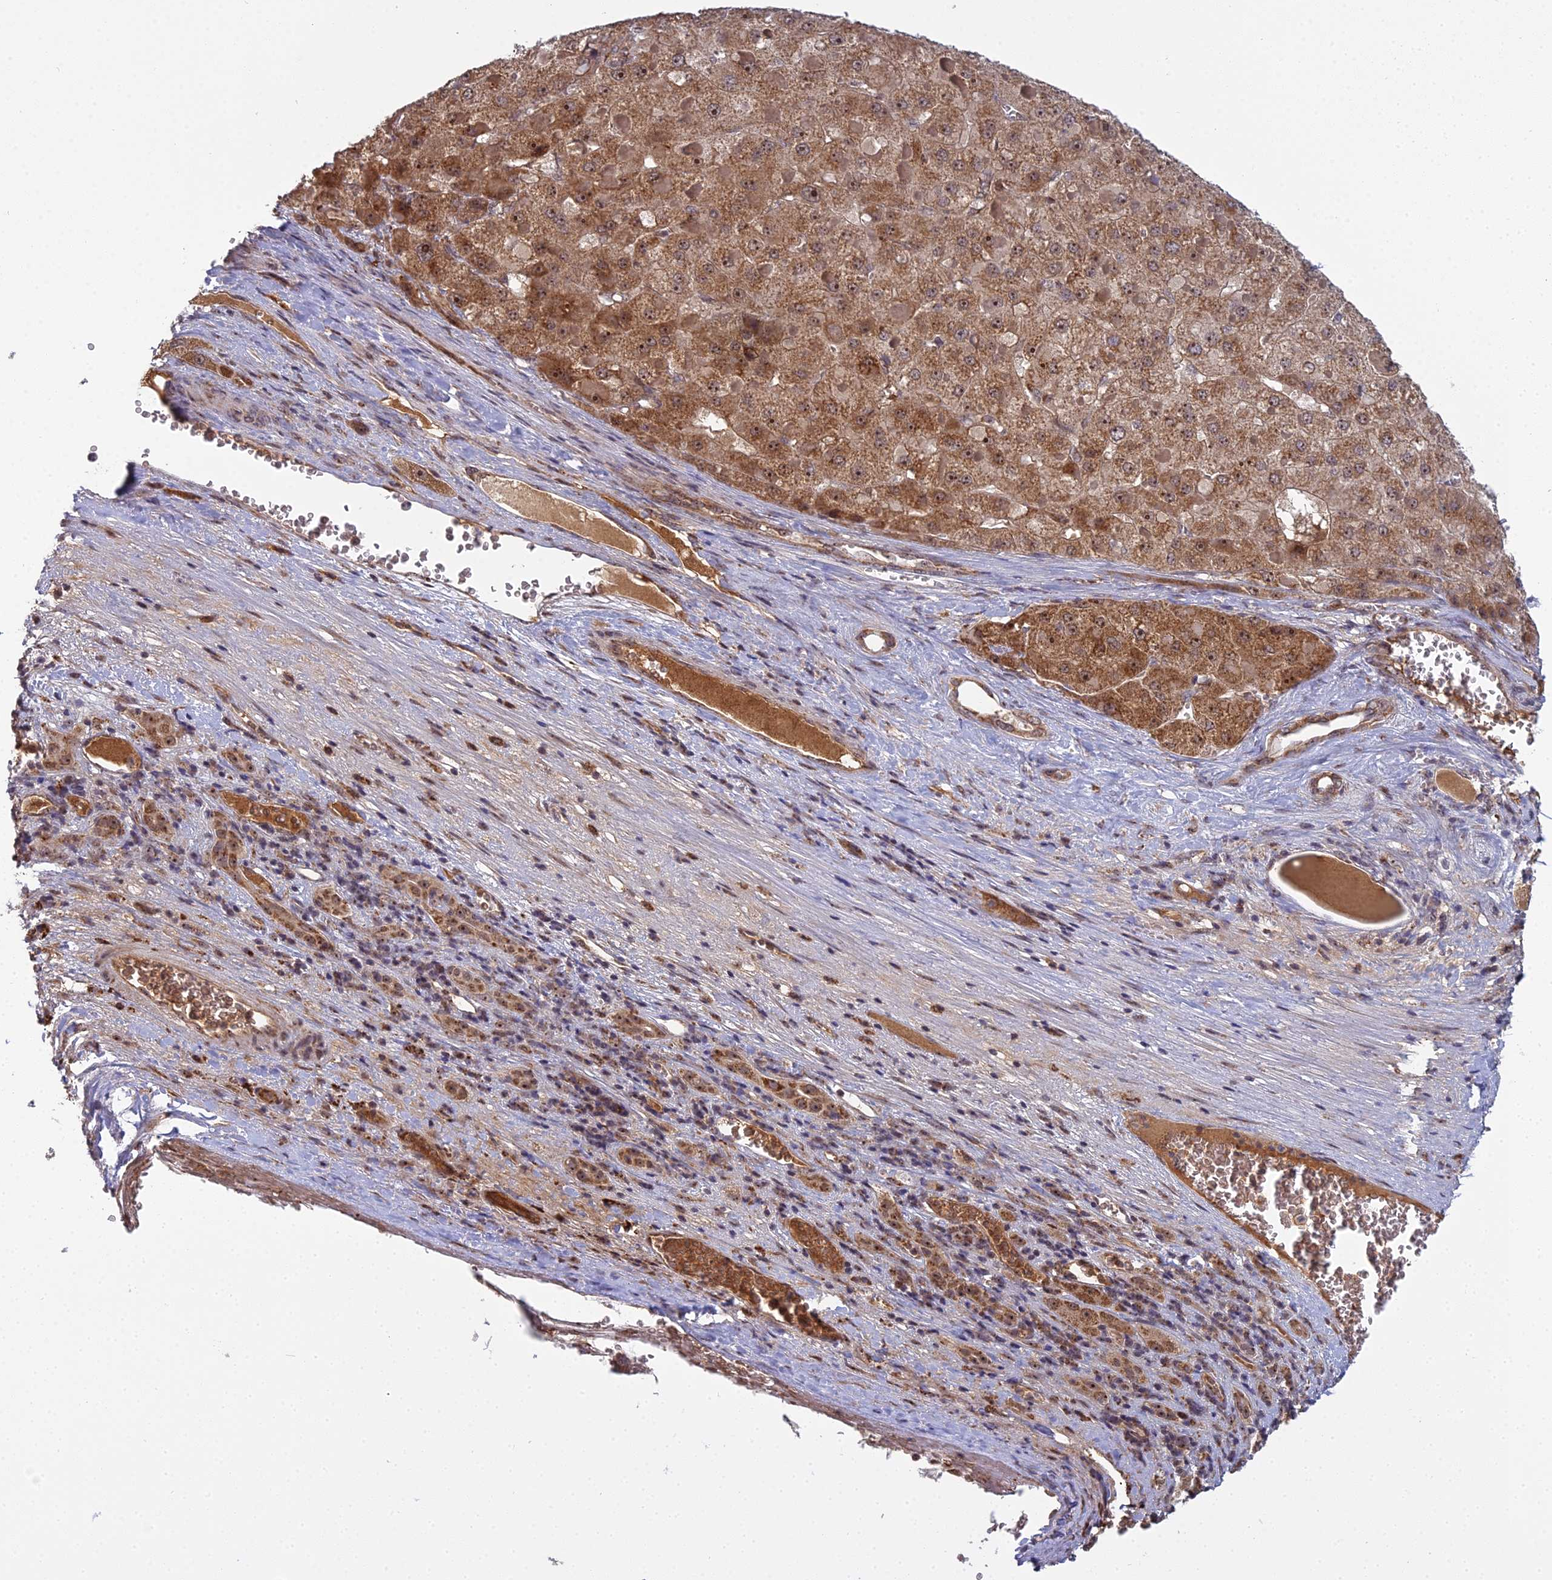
{"staining": {"intensity": "moderate", "quantity": ">75%", "location": "cytoplasmic/membranous,nuclear"}, "tissue": "liver cancer", "cell_type": "Tumor cells", "image_type": "cancer", "snomed": [{"axis": "morphology", "description": "Carcinoma, Hepatocellular, NOS"}, {"axis": "topography", "description": "Liver"}], "caption": "Tumor cells show medium levels of moderate cytoplasmic/membranous and nuclear expression in approximately >75% of cells in human liver cancer (hepatocellular carcinoma). The staining is performed using DAB brown chromogen to label protein expression. The nuclei are counter-stained blue using hematoxylin.", "gene": "MEOX1", "patient": {"sex": "female", "age": 73}}